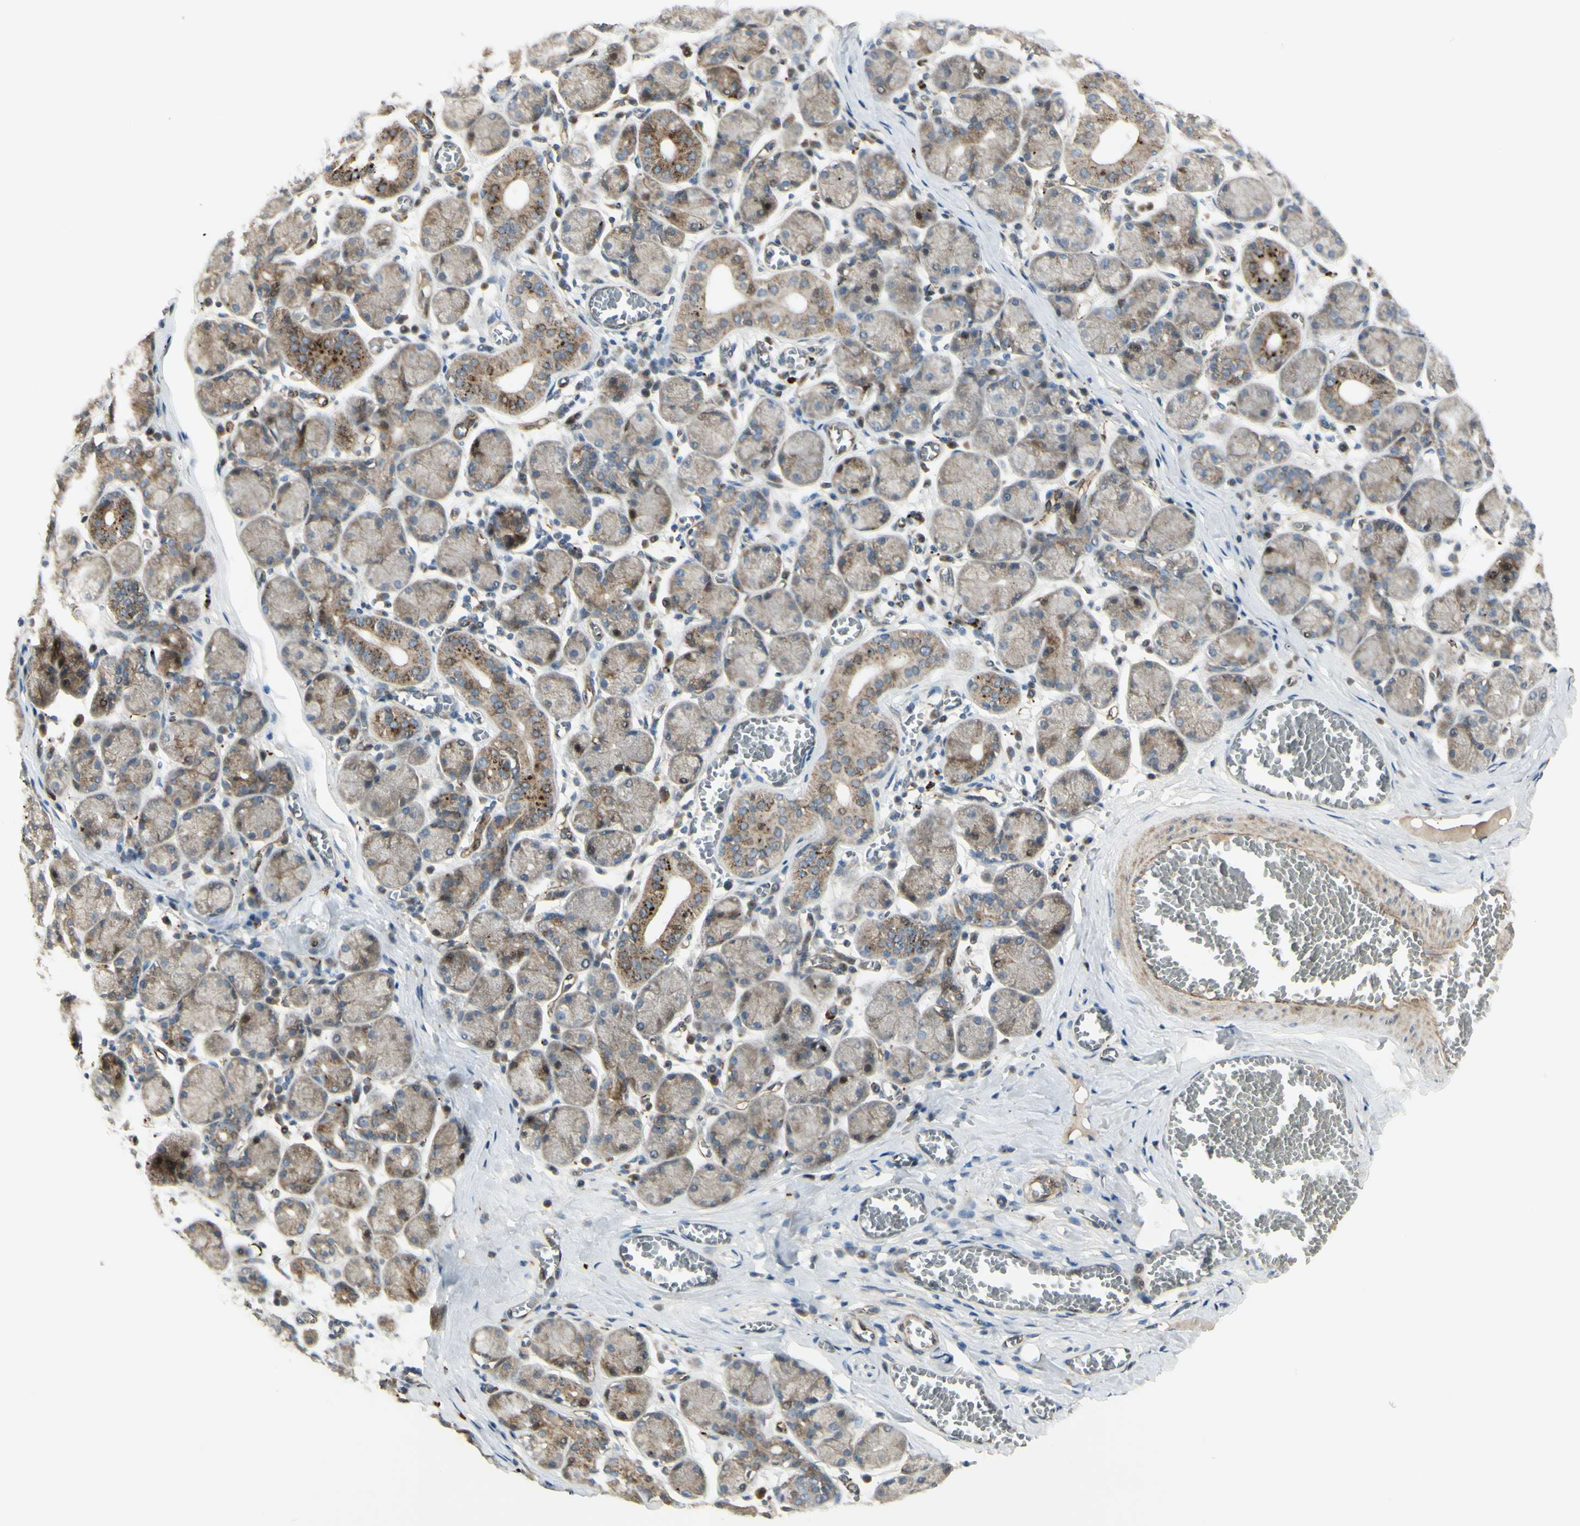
{"staining": {"intensity": "moderate", "quantity": "<25%", "location": "cytoplasmic/membranous"}, "tissue": "salivary gland", "cell_type": "Glandular cells", "image_type": "normal", "snomed": [{"axis": "morphology", "description": "Normal tissue, NOS"}, {"axis": "topography", "description": "Salivary gland"}], "caption": "IHC staining of unremarkable salivary gland, which demonstrates low levels of moderate cytoplasmic/membranous positivity in approximately <25% of glandular cells indicating moderate cytoplasmic/membranous protein expression. The staining was performed using DAB (brown) for protein detection and nuclei were counterstained in hematoxylin (blue).", "gene": "NDFIP1", "patient": {"sex": "female", "age": 24}}